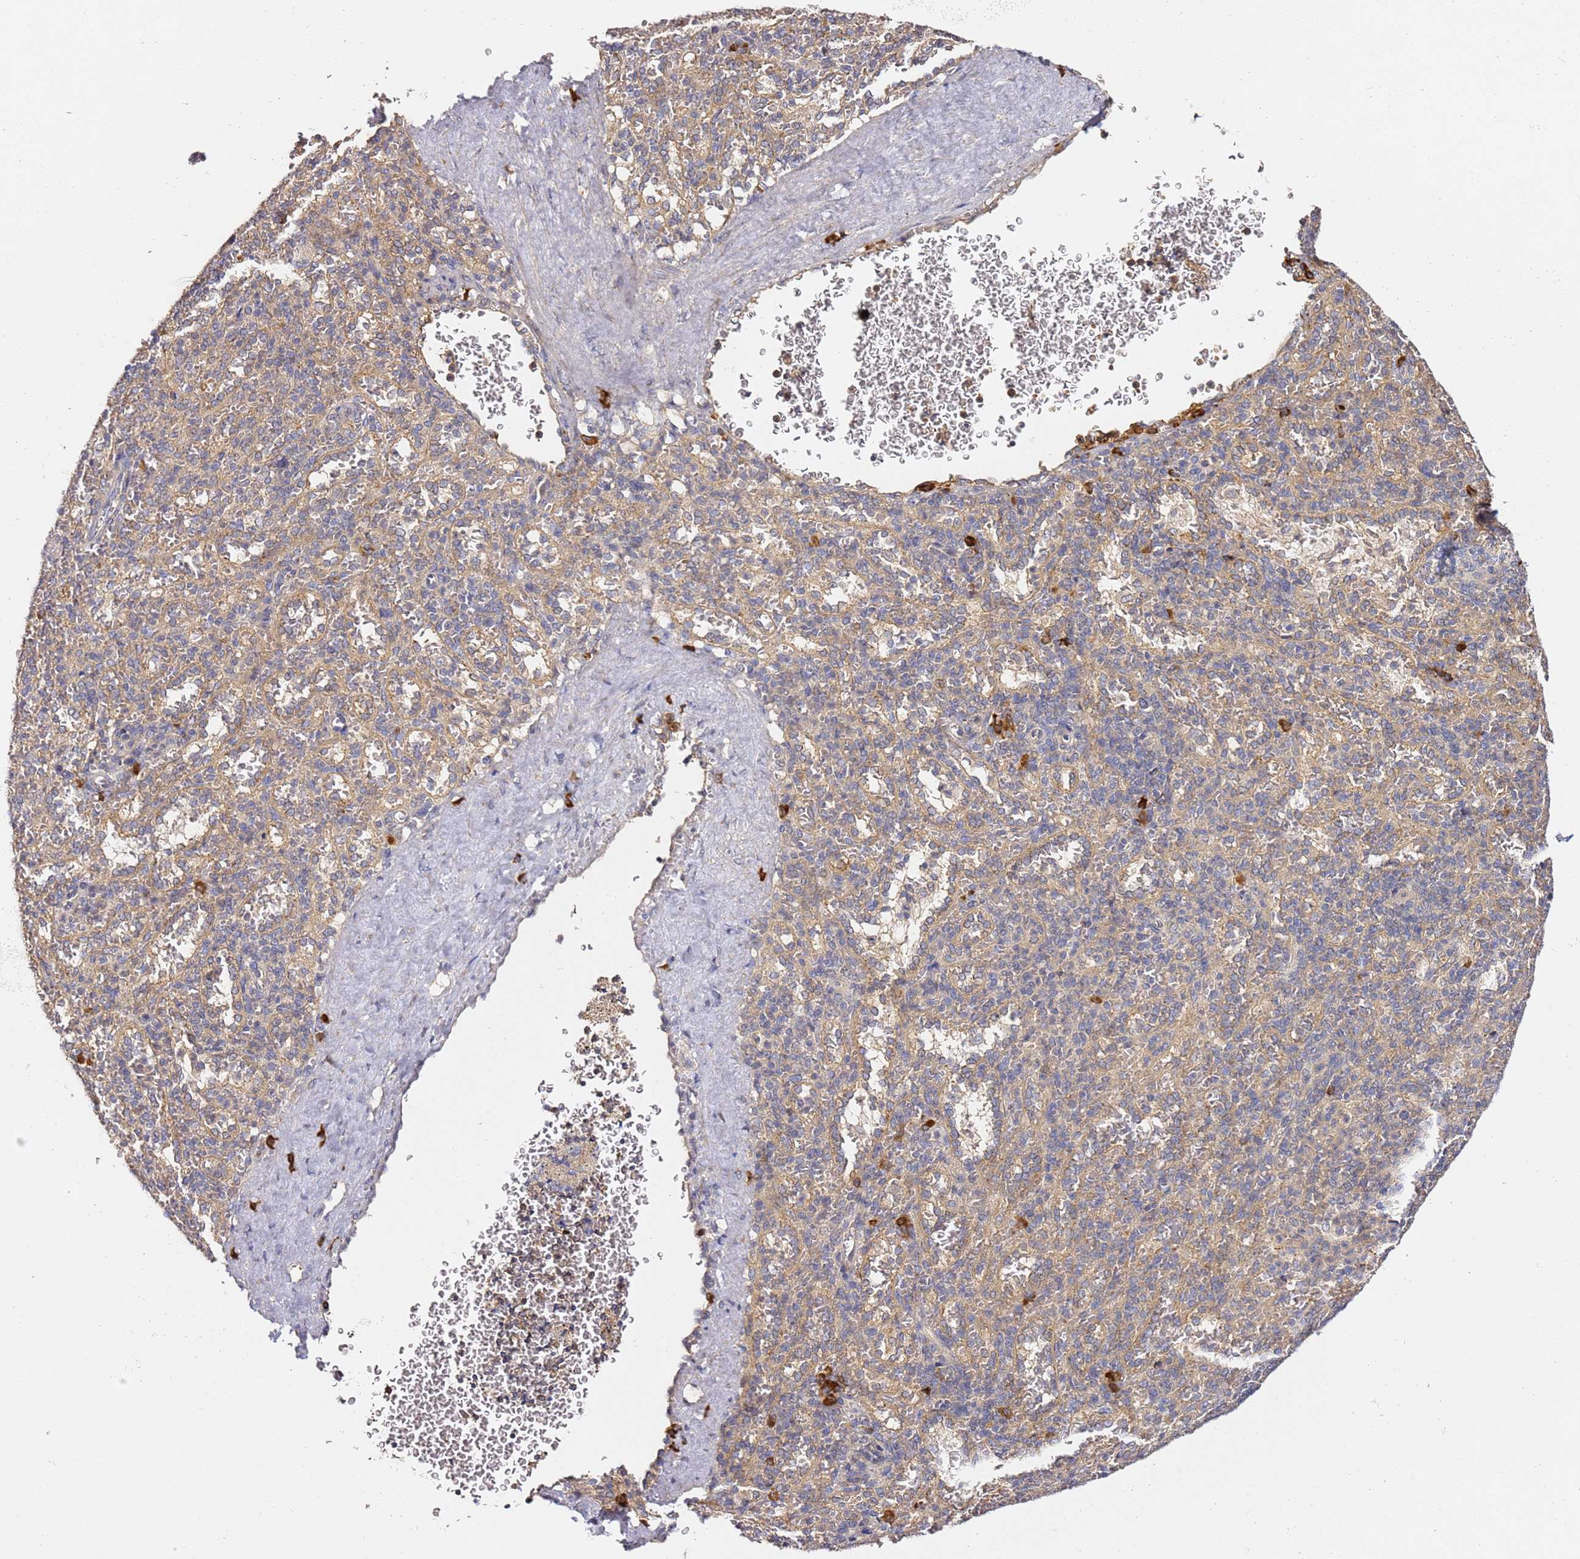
{"staining": {"intensity": "weak", "quantity": "<25%", "location": "cytoplasmic/membranous"}, "tissue": "spleen", "cell_type": "Cells in red pulp", "image_type": "normal", "snomed": [{"axis": "morphology", "description": "Normal tissue, NOS"}, {"axis": "topography", "description": "Spleen"}], "caption": "Immunohistochemical staining of unremarkable human spleen reveals no significant positivity in cells in red pulp.", "gene": "OSBPL2", "patient": {"sex": "female", "age": 21}}